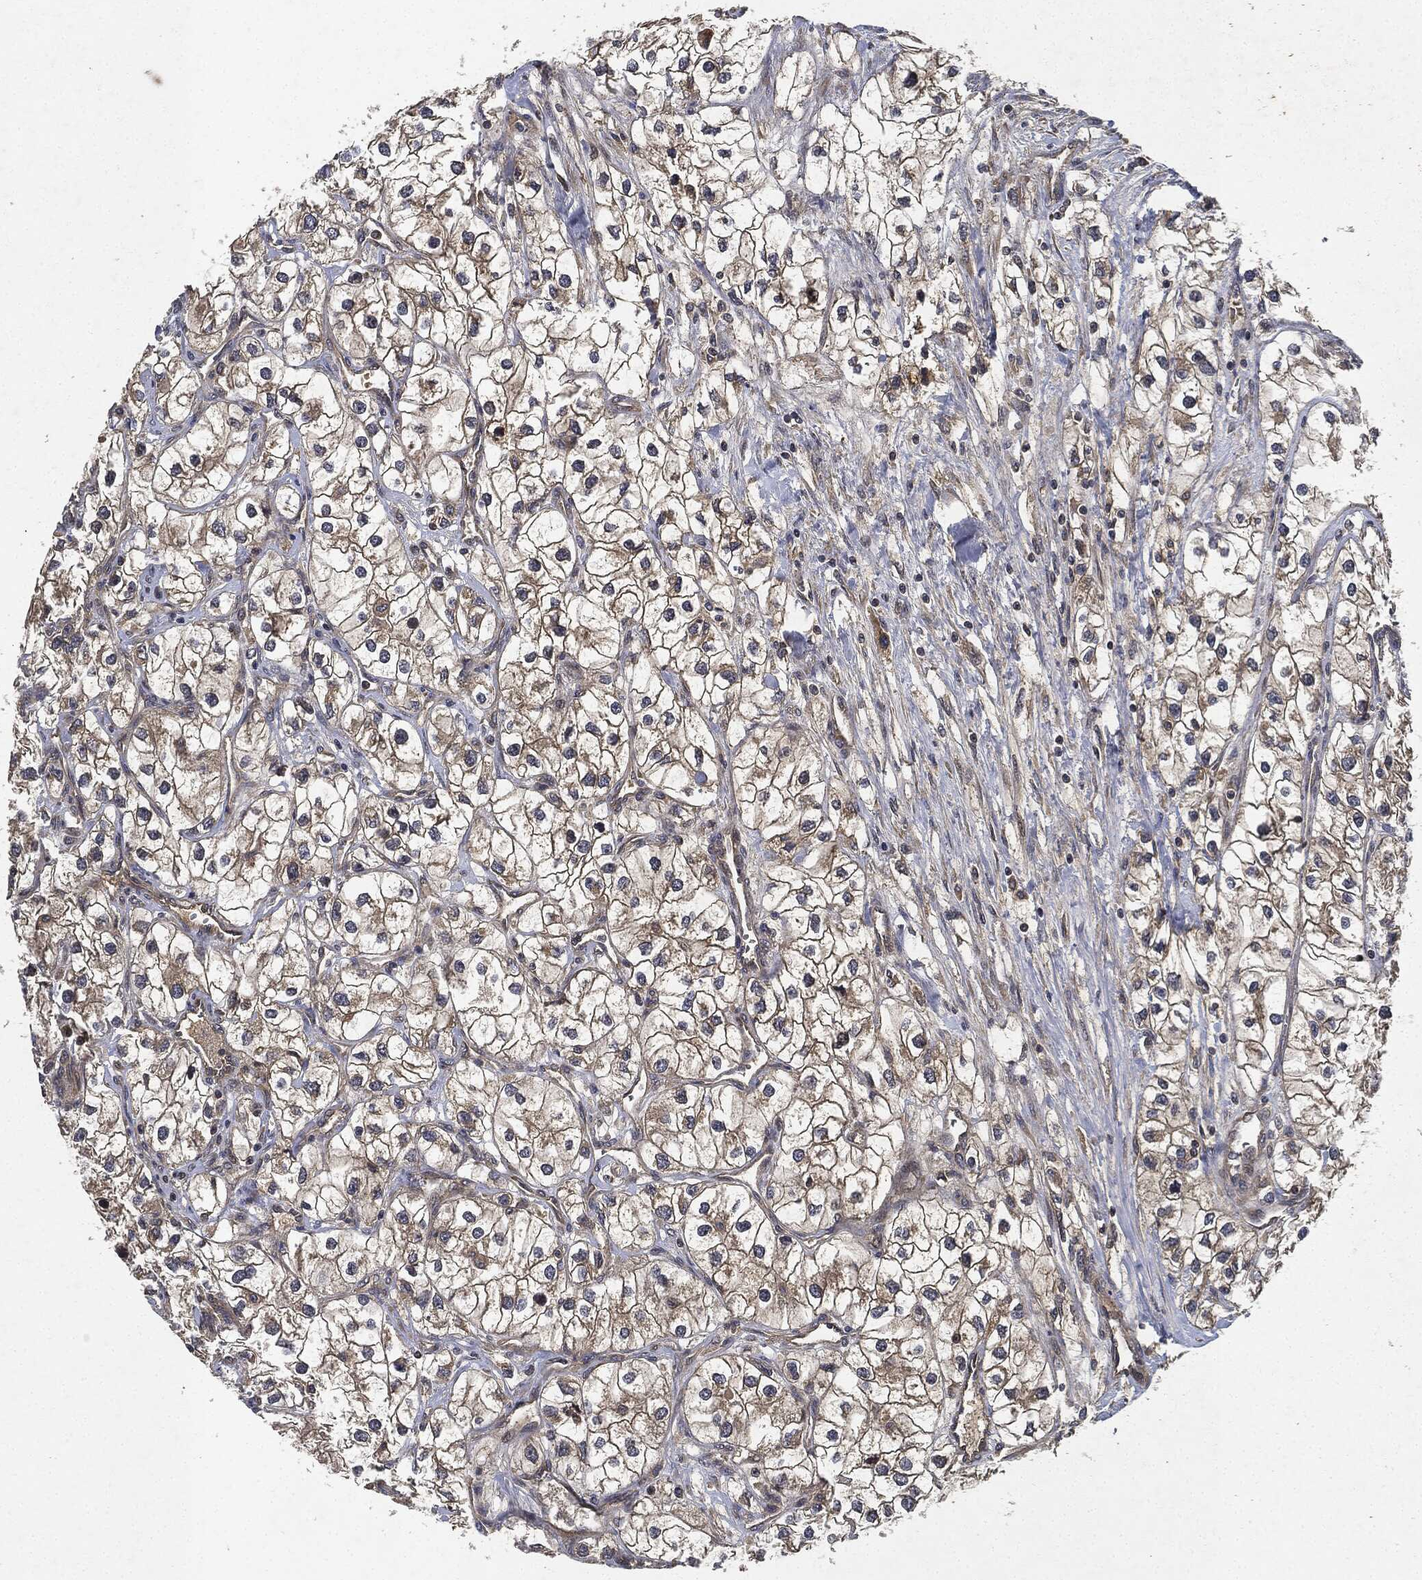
{"staining": {"intensity": "weak", "quantity": "25%-75%", "location": "cytoplasmic/membranous"}, "tissue": "renal cancer", "cell_type": "Tumor cells", "image_type": "cancer", "snomed": [{"axis": "morphology", "description": "Adenocarcinoma, NOS"}, {"axis": "topography", "description": "Kidney"}], "caption": "Protein staining exhibits weak cytoplasmic/membranous staining in about 25%-75% of tumor cells in renal cancer (adenocarcinoma).", "gene": "MLST8", "patient": {"sex": "male", "age": 59}}